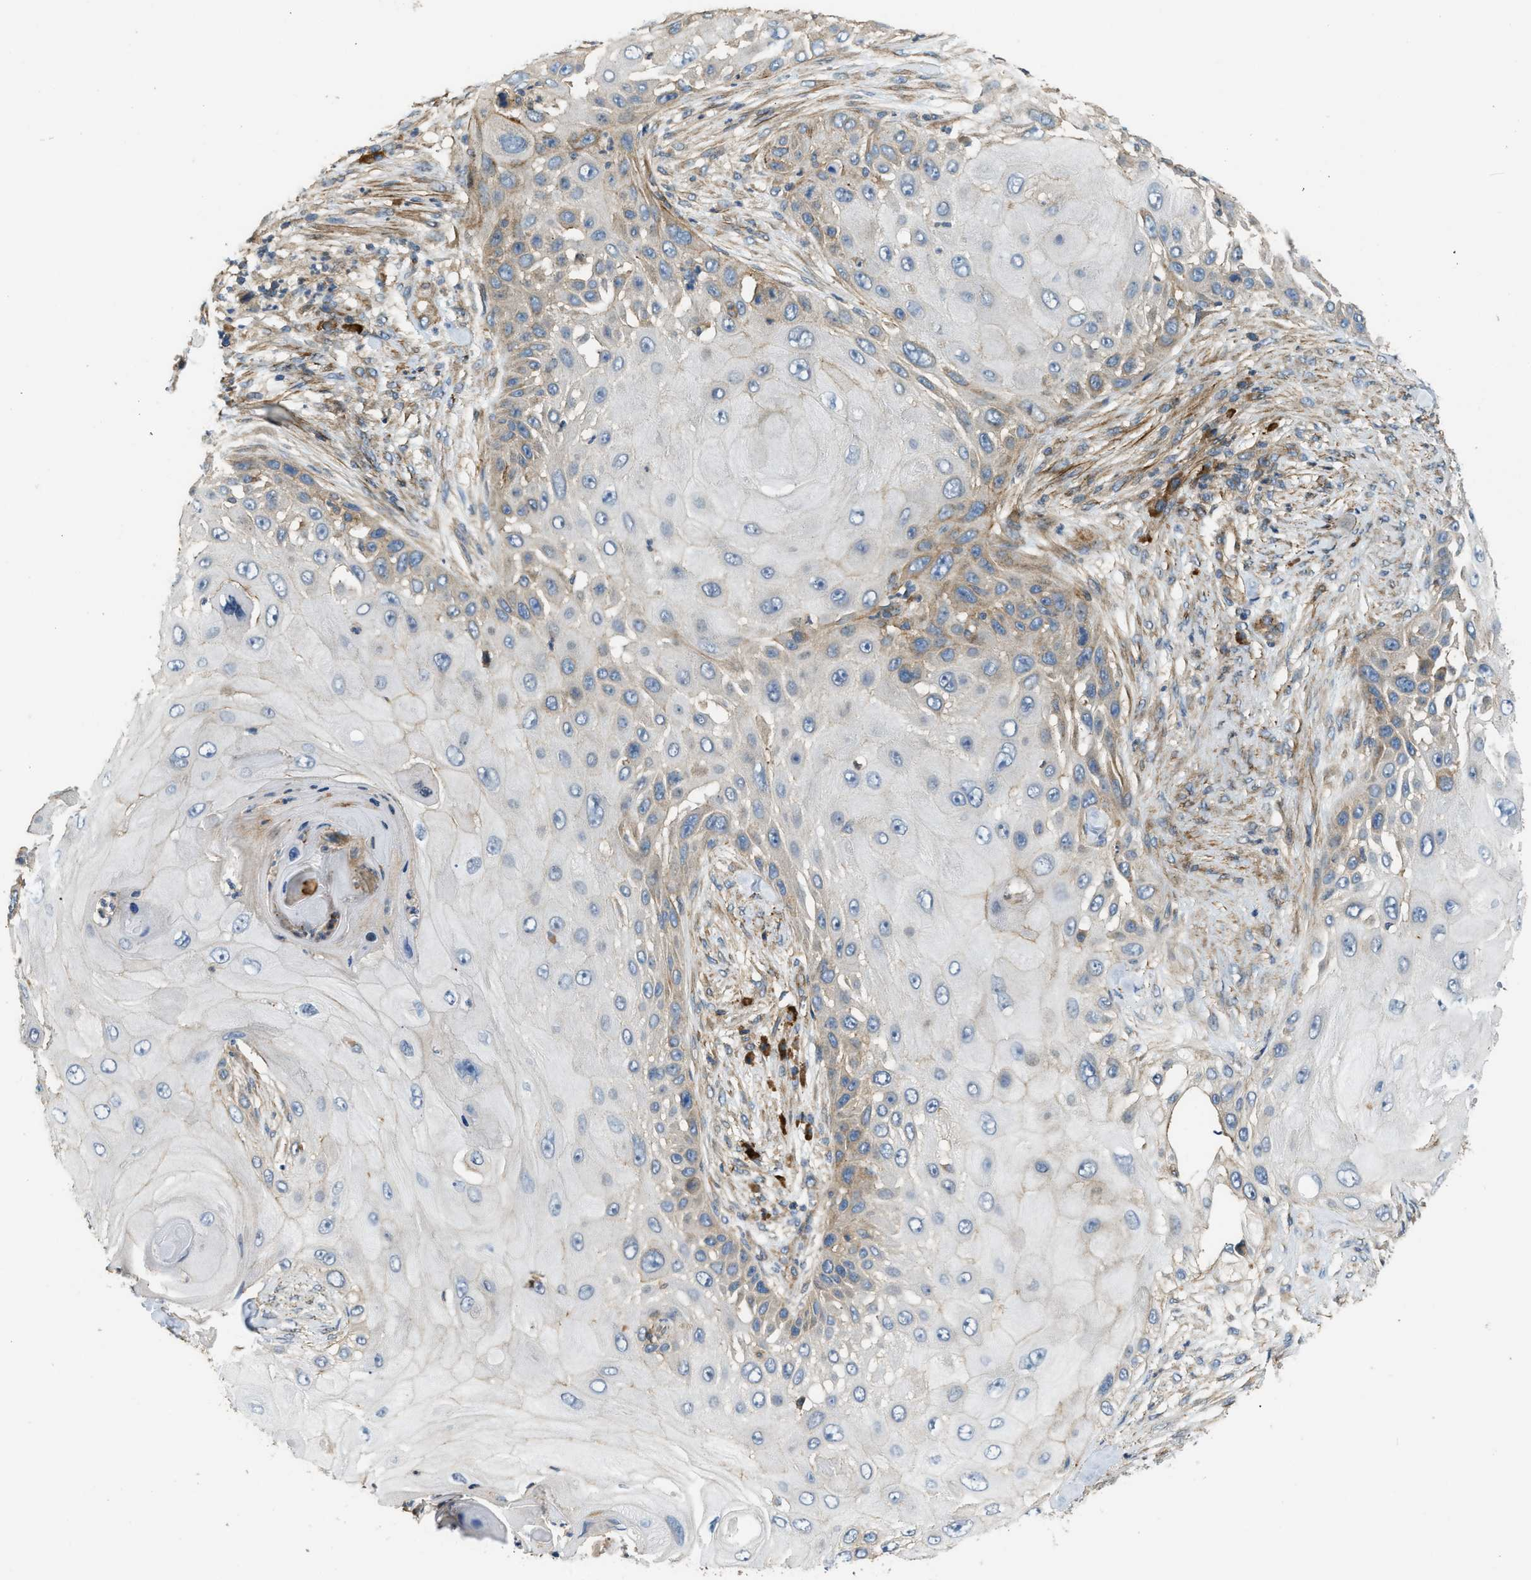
{"staining": {"intensity": "moderate", "quantity": "<25%", "location": "cytoplasmic/membranous"}, "tissue": "skin cancer", "cell_type": "Tumor cells", "image_type": "cancer", "snomed": [{"axis": "morphology", "description": "Squamous cell carcinoma, NOS"}, {"axis": "topography", "description": "Skin"}], "caption": "Brown immunohistochemical staining in squamous cell carcinoma (skin) exhibits moderate cytoplasmic/membranous expression in about <25% of tumor cells.", "gene": "BTN3A2", "patient": {"sex": "female", "age": 44}}